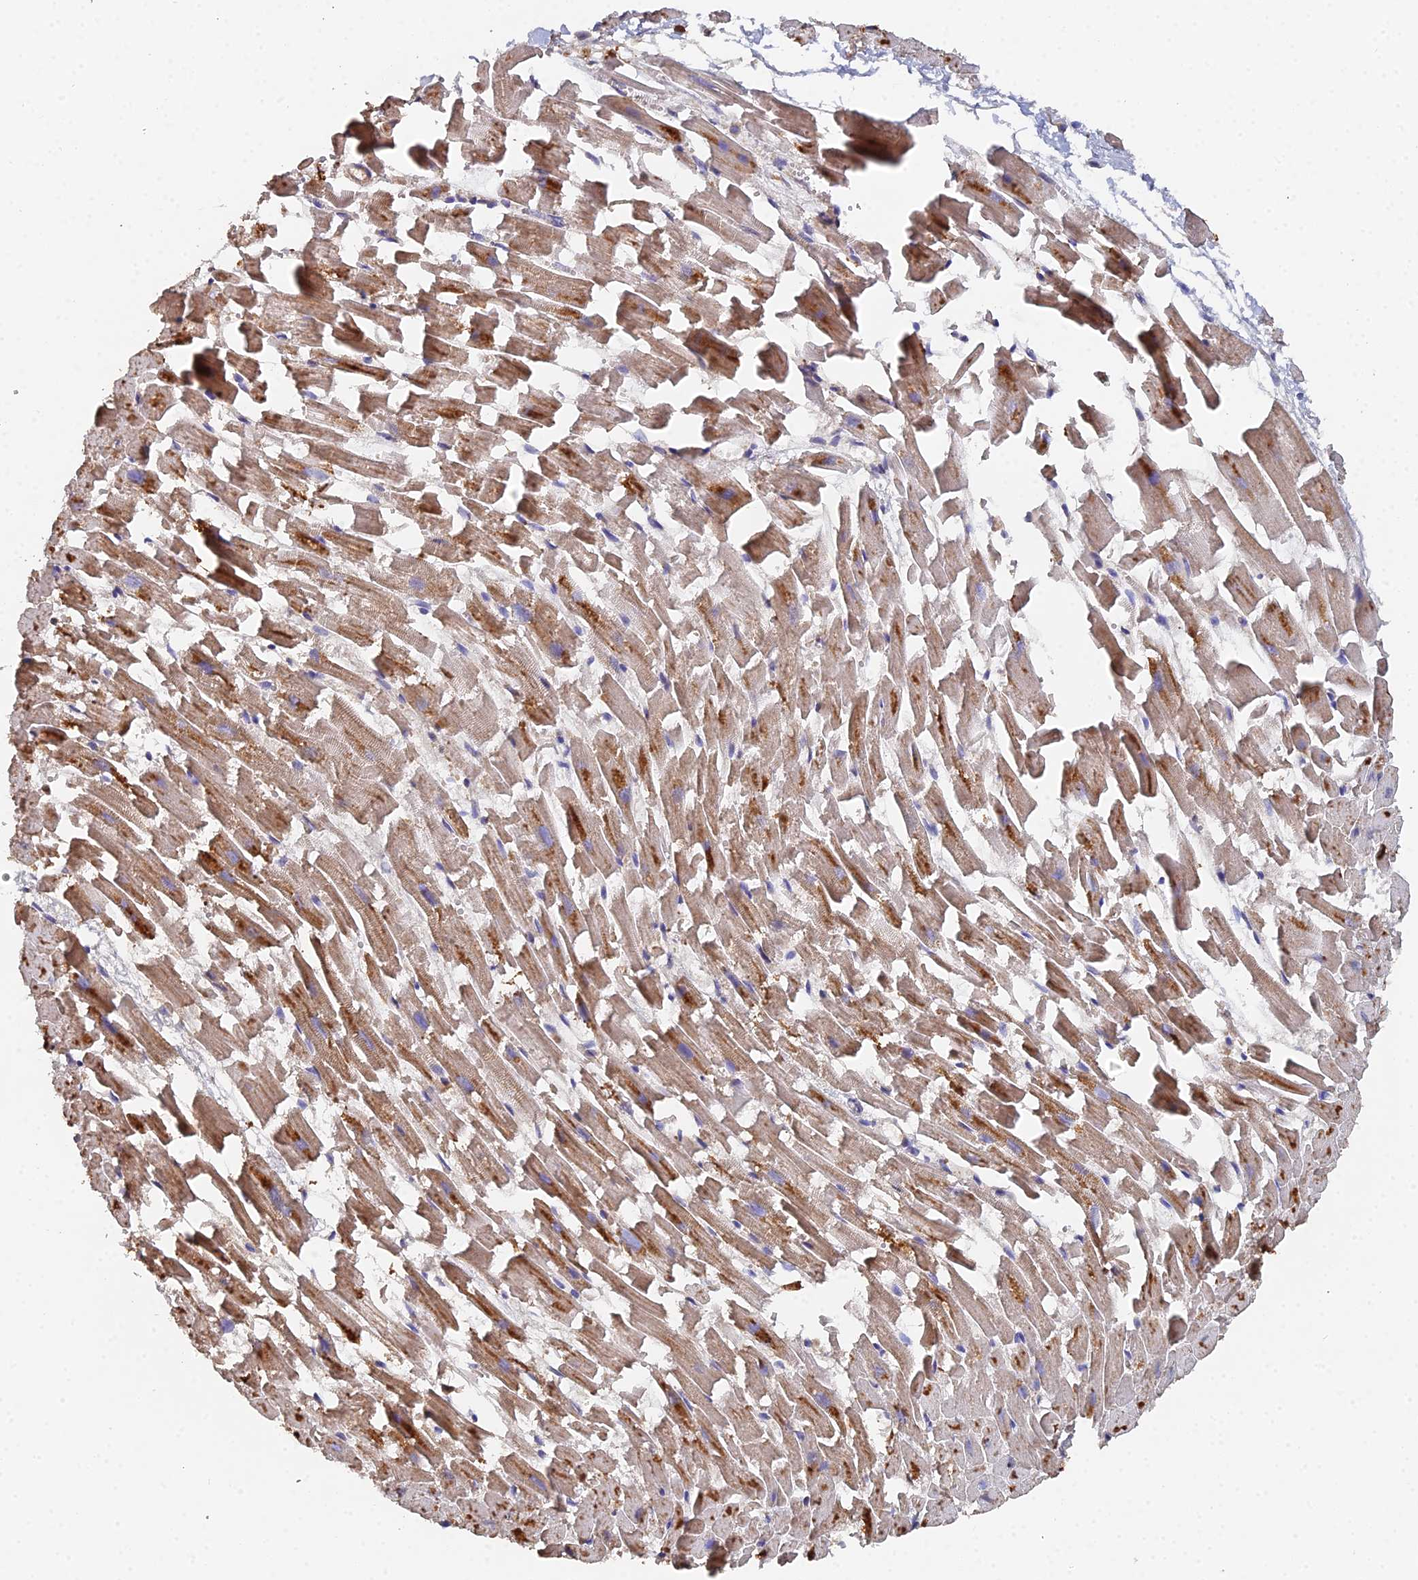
{"staining": {"intensity": "moderate", "quantity": ">75%", "location": "cytoplasmic/membranous"}, "tissue": "heart muscle", "cell_type": "Cardiomyocytes", "image_type": "normal", "snomed": [{"axis": "morphology", "description": "Normal tissue, NOS"}, {"axis": "topography", "description": "Heart"}], "caption": "Immunohistochemical staining of normal human heart muscle shows moderate cytoplasmic/membranous protein positivity in approximately >75% of cardiomyocytes.", "gene": "SPANXN4", "patient": {"sex": "female", "age": 64}}